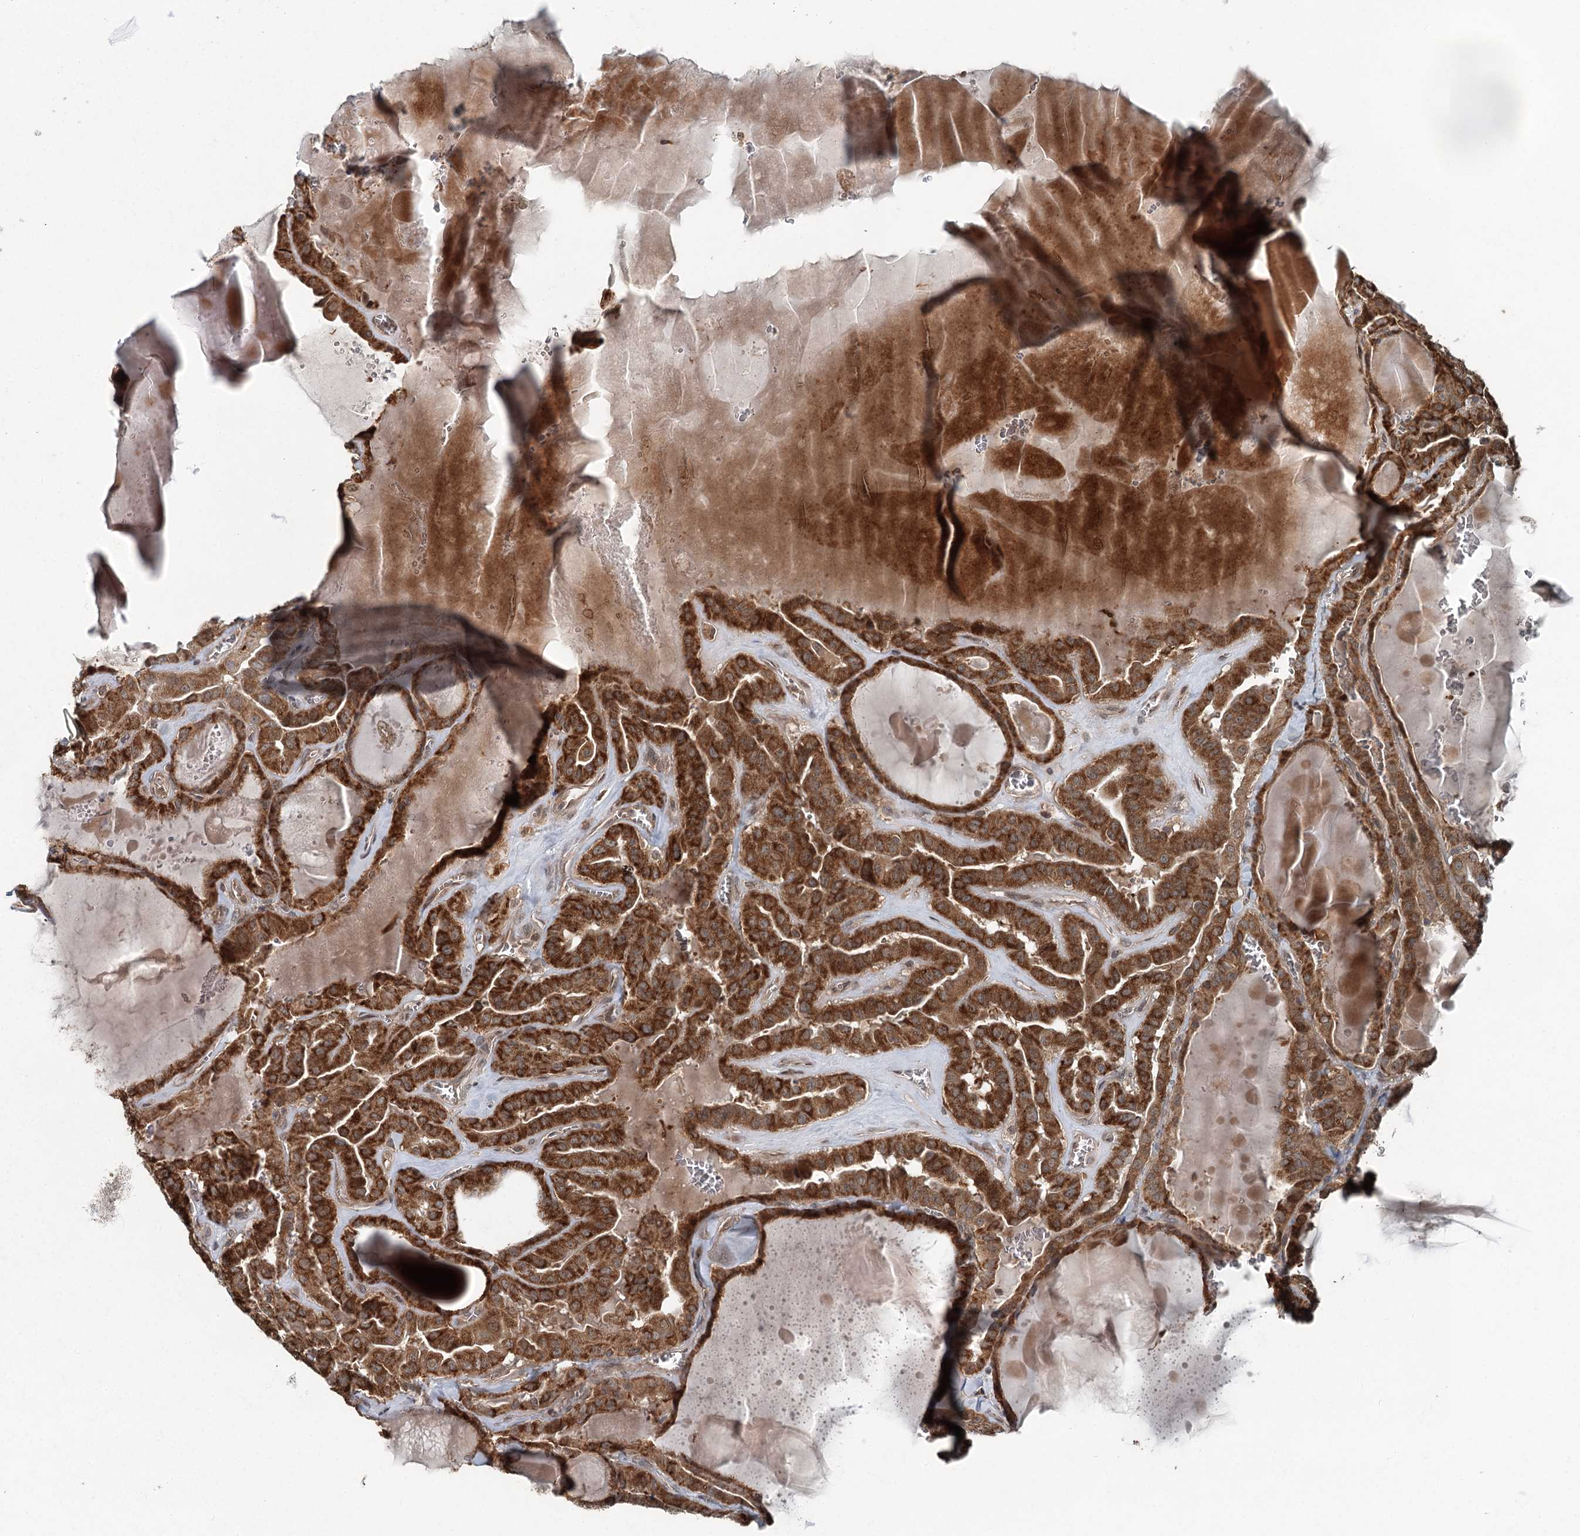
{"staining": {"intensity": "strong", "quantity": ">75%", "location": "cytoplasmic/membranous"}, "tissue": "thyroid cancer", "cell_type": "Tumor cells", "image_type": "cancer", "snomed": [{"axis": "morphology", "description": "Papillary adenocarcinoma, NOS"}, {"axis": "topography", "description": "Thyroid gland"}], "caption": "The micrograph displays a brown stain indicating the presence of a protein in the cytoplasmic/membranous of tumor cells in thyroid cancer.", "gene": "SKIC3", "patient": {"sex": "male", "age": 52}}